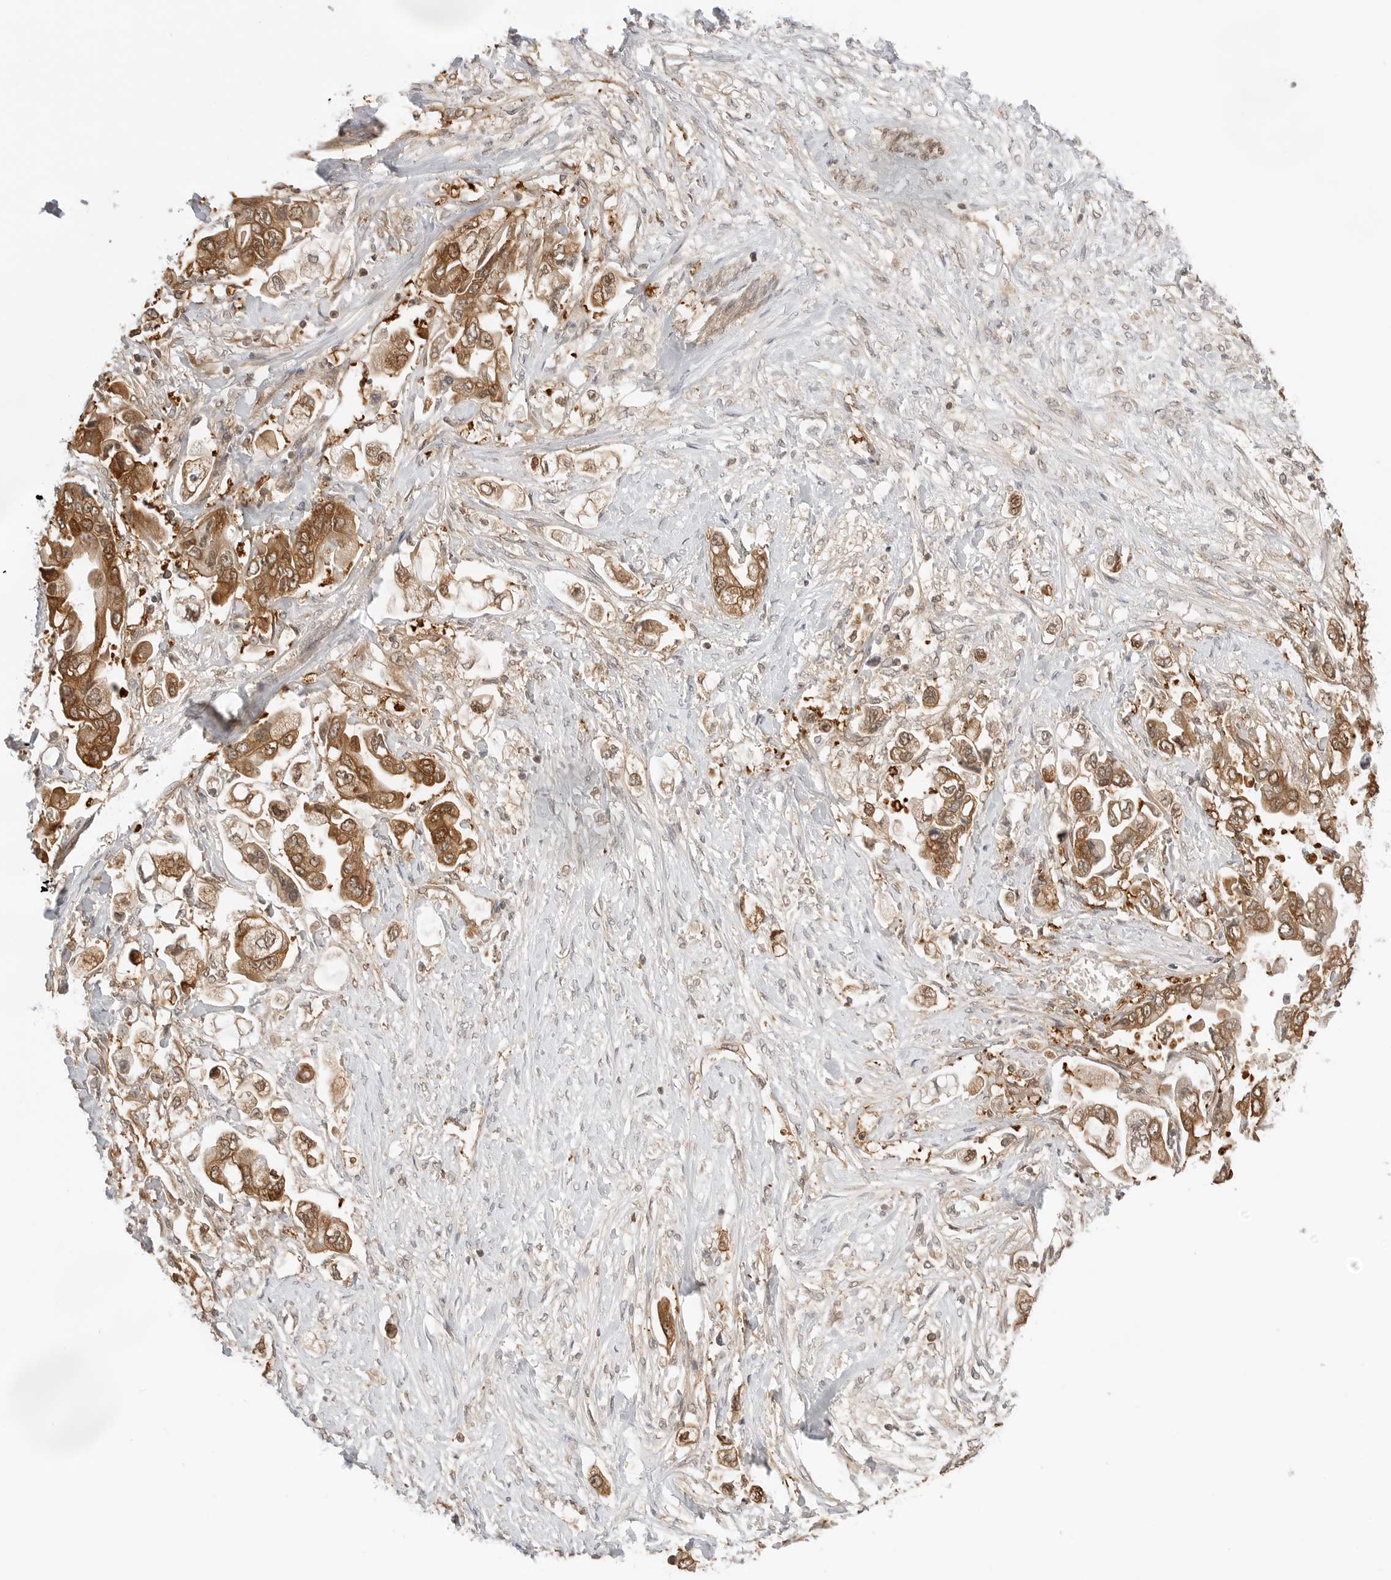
{"staining": {"intensity": "moderate", "quantity": ">75%", "location": "cytoplasmic/membranous,nuclear"}, "tissue": "stomach cancer", "cell_type": "Tumor cells", "image_type": "cancer", "snomed": [{"axis": "morphology", "description": "Adenocarcinoma, NOS"}, {"axis": "topography", "description": "Stomach"}], "caption": "Stomach cancer stained with a protein marker reveals moderate staining in tumor cells.", "gene": "NUDC", "patient": {"sex": "male", "age": 62}}